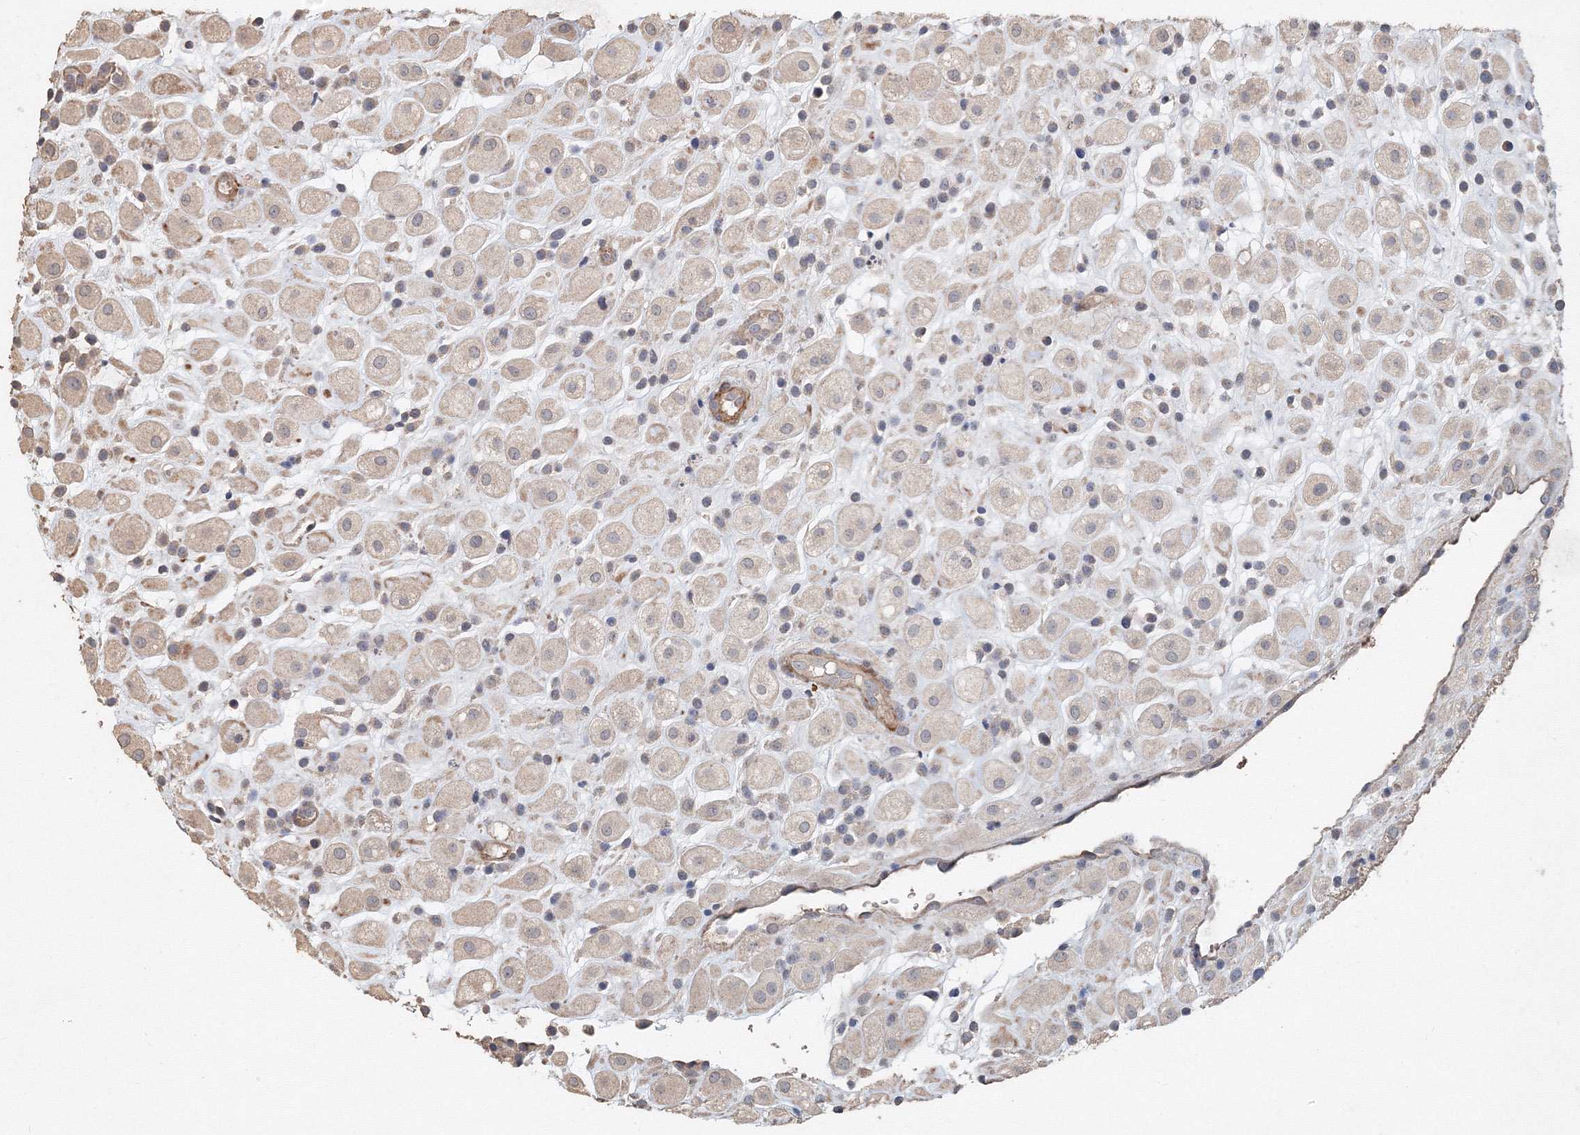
{"staining": {"intensity": "weak", "quantity": "25%-75%", "location": "cytoplasmic/membranous"}, "tissue": "placenta", "cell_type": "Decidual cells", "image_type": "normal", "snomed": [{"axis": "morphology", "description": "Normal tissue, NOS"}, {"axis": "topography", "description": "Placenta"}], "caption": "Placenta stained for a protein exhibits weak cytoplasmic/membranous positivity in decidual cells. (Stains: DAB (3,3'-diaminobenzidine) in brown, nuclei in blue, Microscopy: brightfield microscopy at high magnification).", "gene": "NALF2", "patient": {"sex": "female", "age": 35}}